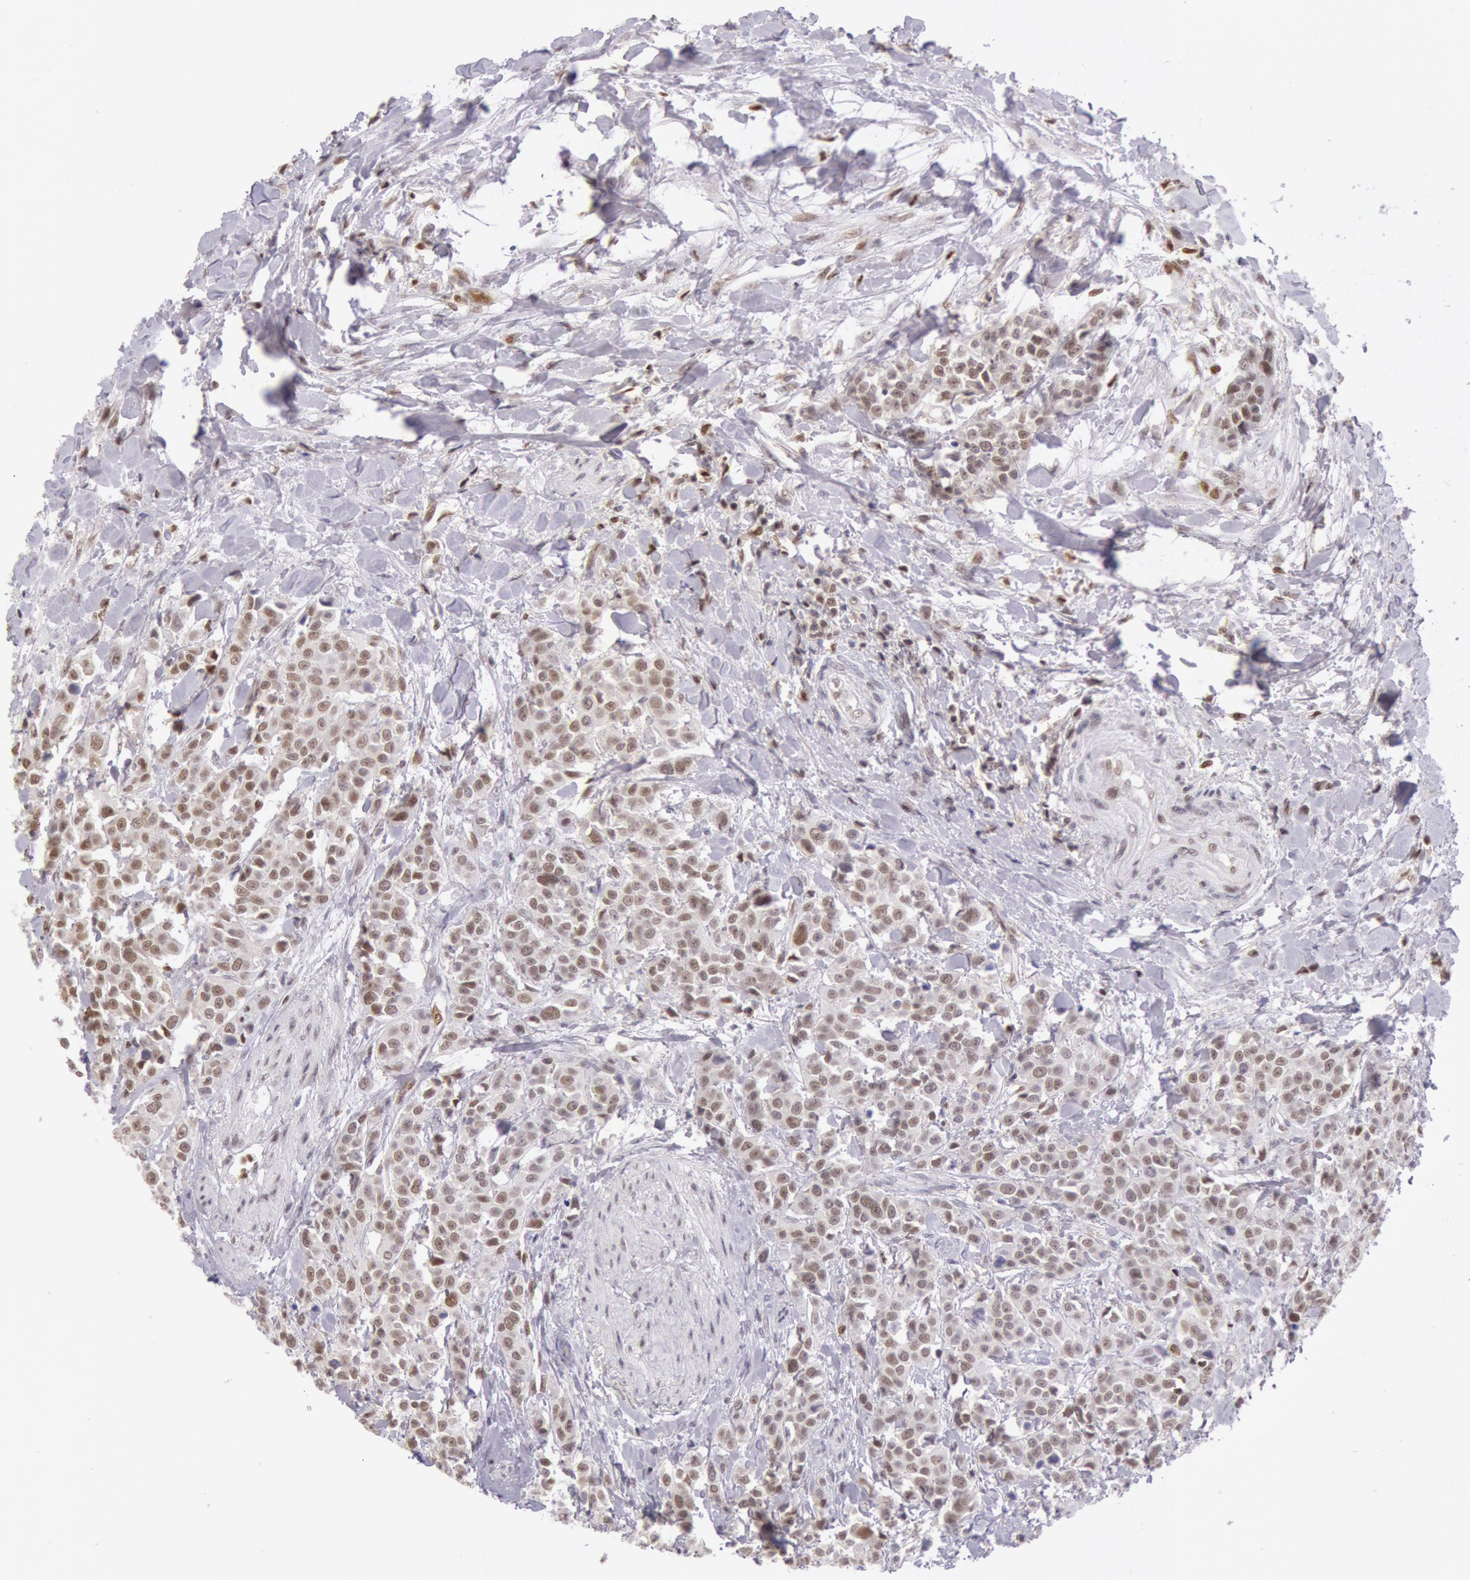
{"staining": {"intensity": "moderate", "quantity": "25%-75%", "location": "nuclear"}, "tissue": "urothelial cancer", "cell_type": "Tumor cells", "image_type": "cancer", "snomed": [{"axis": "morphology", "description": "Urothelial carcinoma, High grade"}, {"axis": "topography", "description": "Urinary bladder"}], "caption": "Brown immunohistochemical staining in human urothelial cancer exhibits moderate nuclear expression in about 25%-75% of tumor cells. Nuclei are stained in blue.", "gene": "ESS2", "patient": {"sex": "male", "age": 56}}